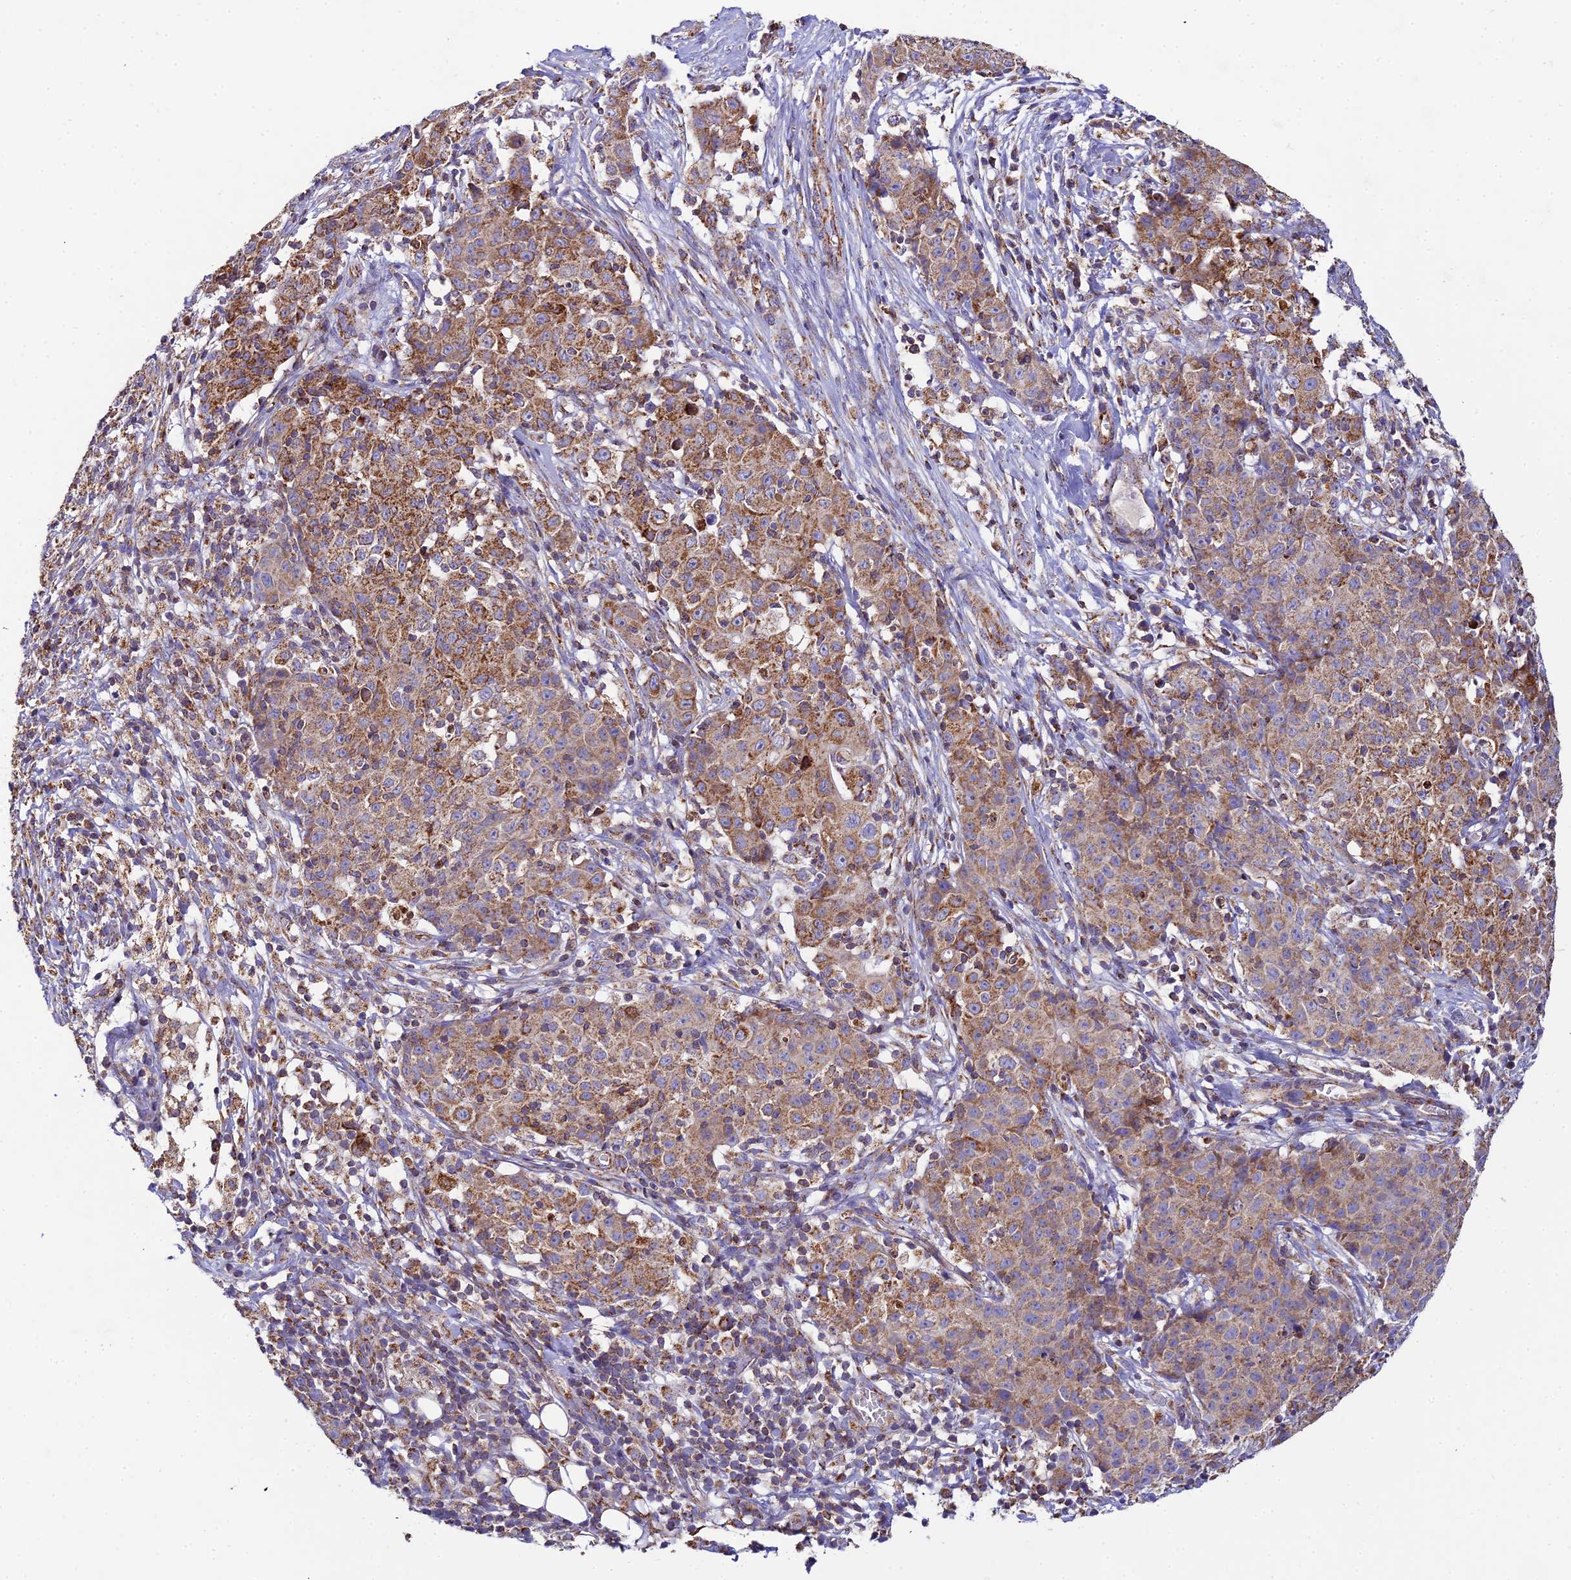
{"staining": {"intensity": "moderate", "quantity": ">75%", "location": "cytoplasmic/membranous"}, "tissue": "ovarian cancer", "cell_type": "Tumor cells", "image_type": "cancer", "snomed": [{"axis": "morphology", "description": "Carcinoma, endometroid"}, {"axis": "topography", "description": "Ovary"}], "caption": "Ovarian cancer stained with a brown dye displays moderate cytoplasmic/membranous positive expression in approximately >75% of tumor cells.", "gene": "NIPSNAP3A", "patient": {"sex": "female", "age": 42}}